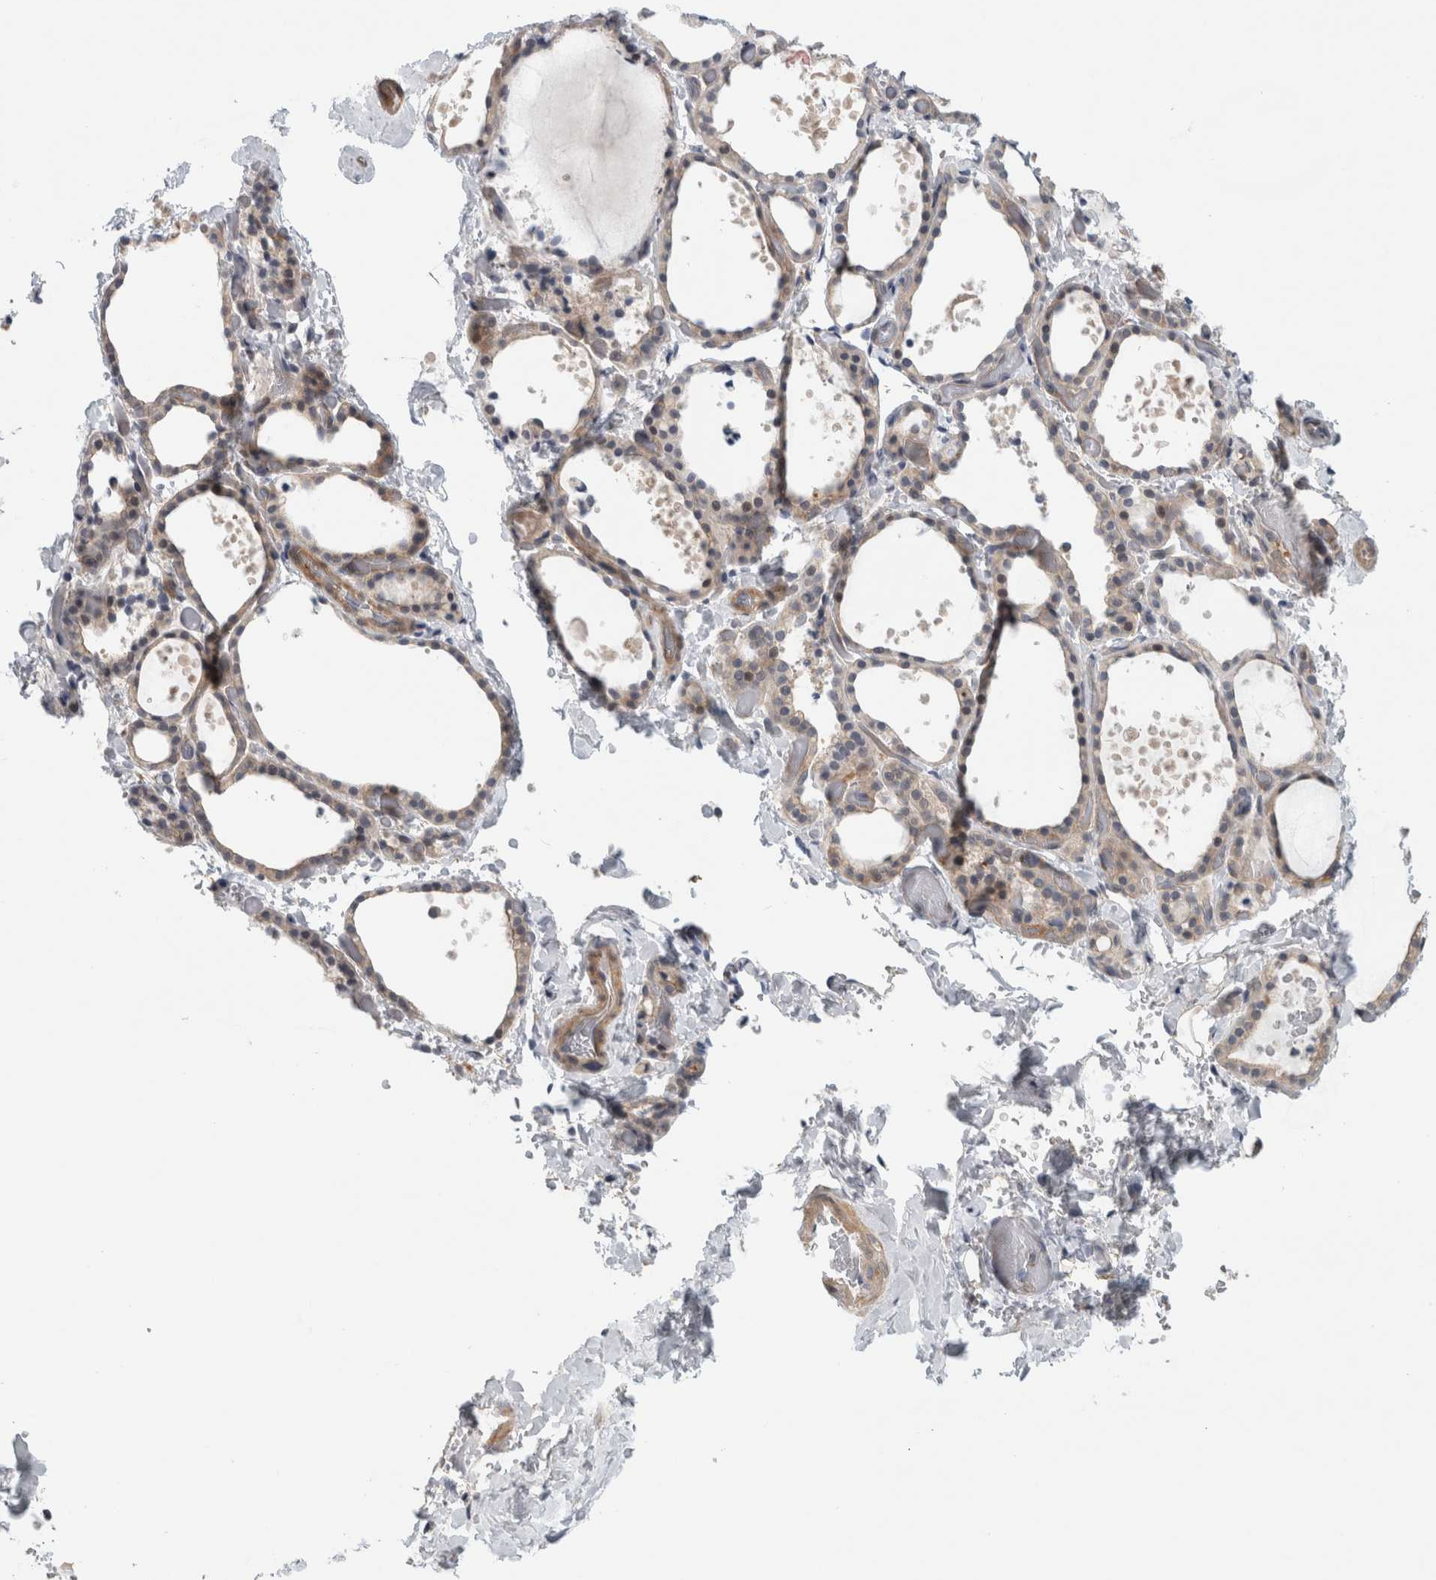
{"staining": {"intensity": "weak", "quantity": ">75%", "location": "cytoplasmic/membranous"}, "tissue": "thyroid gland", "cell_type": "Glandular cells", "image_type": "normal", "snomed": [{"axis": "morphology", "description": "Normal tissue, NOS"}, {"axis": "topography", "description": "Thyroid gland"}], "caption": "Immunohistochemistry (DAB) staining of benign thyroid gland shows weak cytoplasmic/membranous protein staining in about >75% of glandular cells.", "gene": "ZNF804B", "patient": {"sex": "female", "age": 44}}